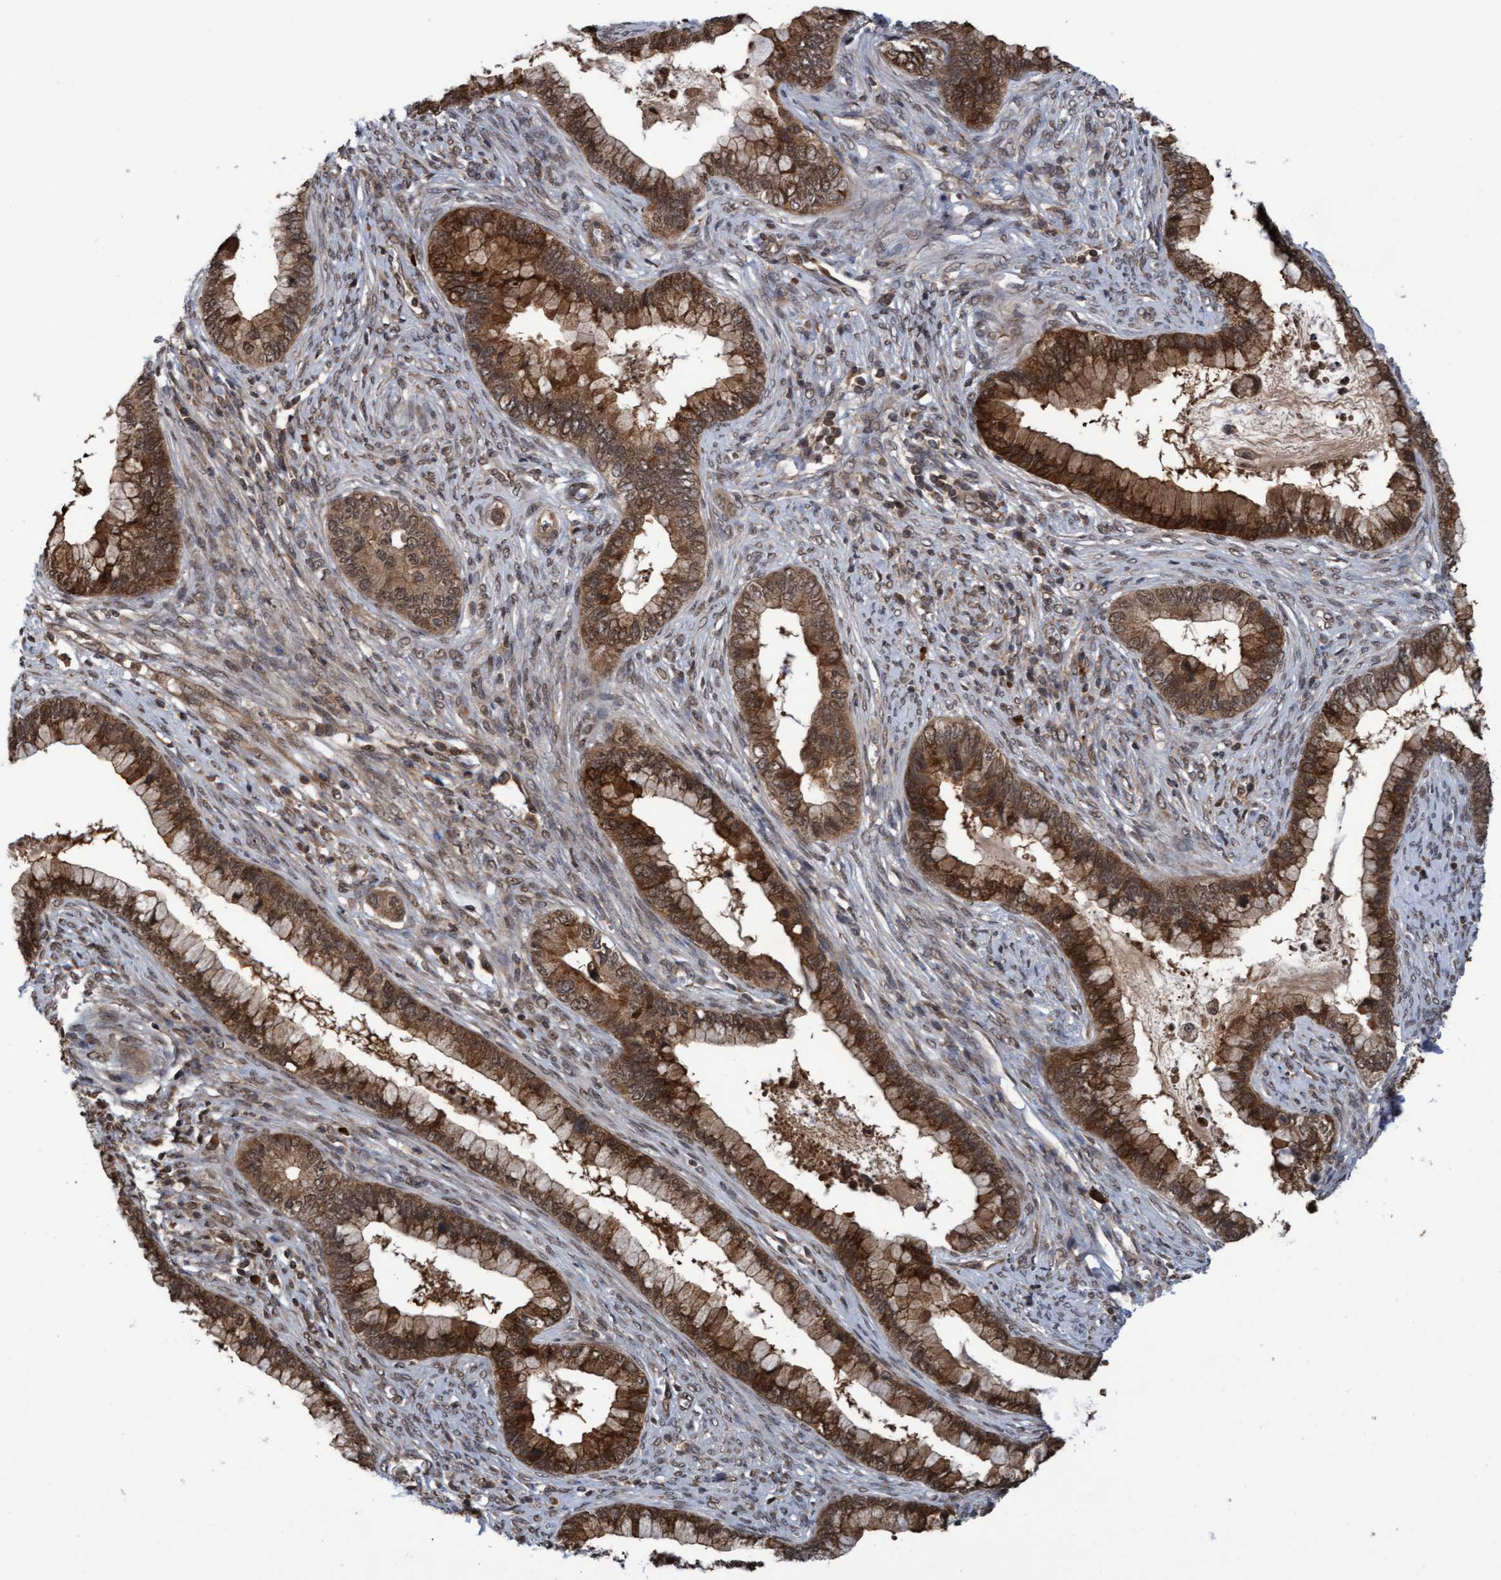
{"staining": {"intensity": "strong", "quantity": ">75%", "location": "cytoplasmic/membranous,nuclear"}, "tissue": "cervical cancer", "cell_type": "Tumor cells", "image_type": "cancer", "snomed": [{"axis": "morphology", "description": "Adenocarcinoma, NOS"}, {"axis": "topography", "description": "Cervix"}], "caption": "Immunohistochemistry (IHC) of human cervical cancer (adenocarcinoma) reveals high levels of strong cytoplasmic/membranous and nuclear staining in about >75% of tumor cells. (Stains: DAB in brown, nuclei in blue, Microscopy: brightfield microscopy at high magnification).", "gene": "WASF1", "patient": {"sex": "female", "age": 44}}